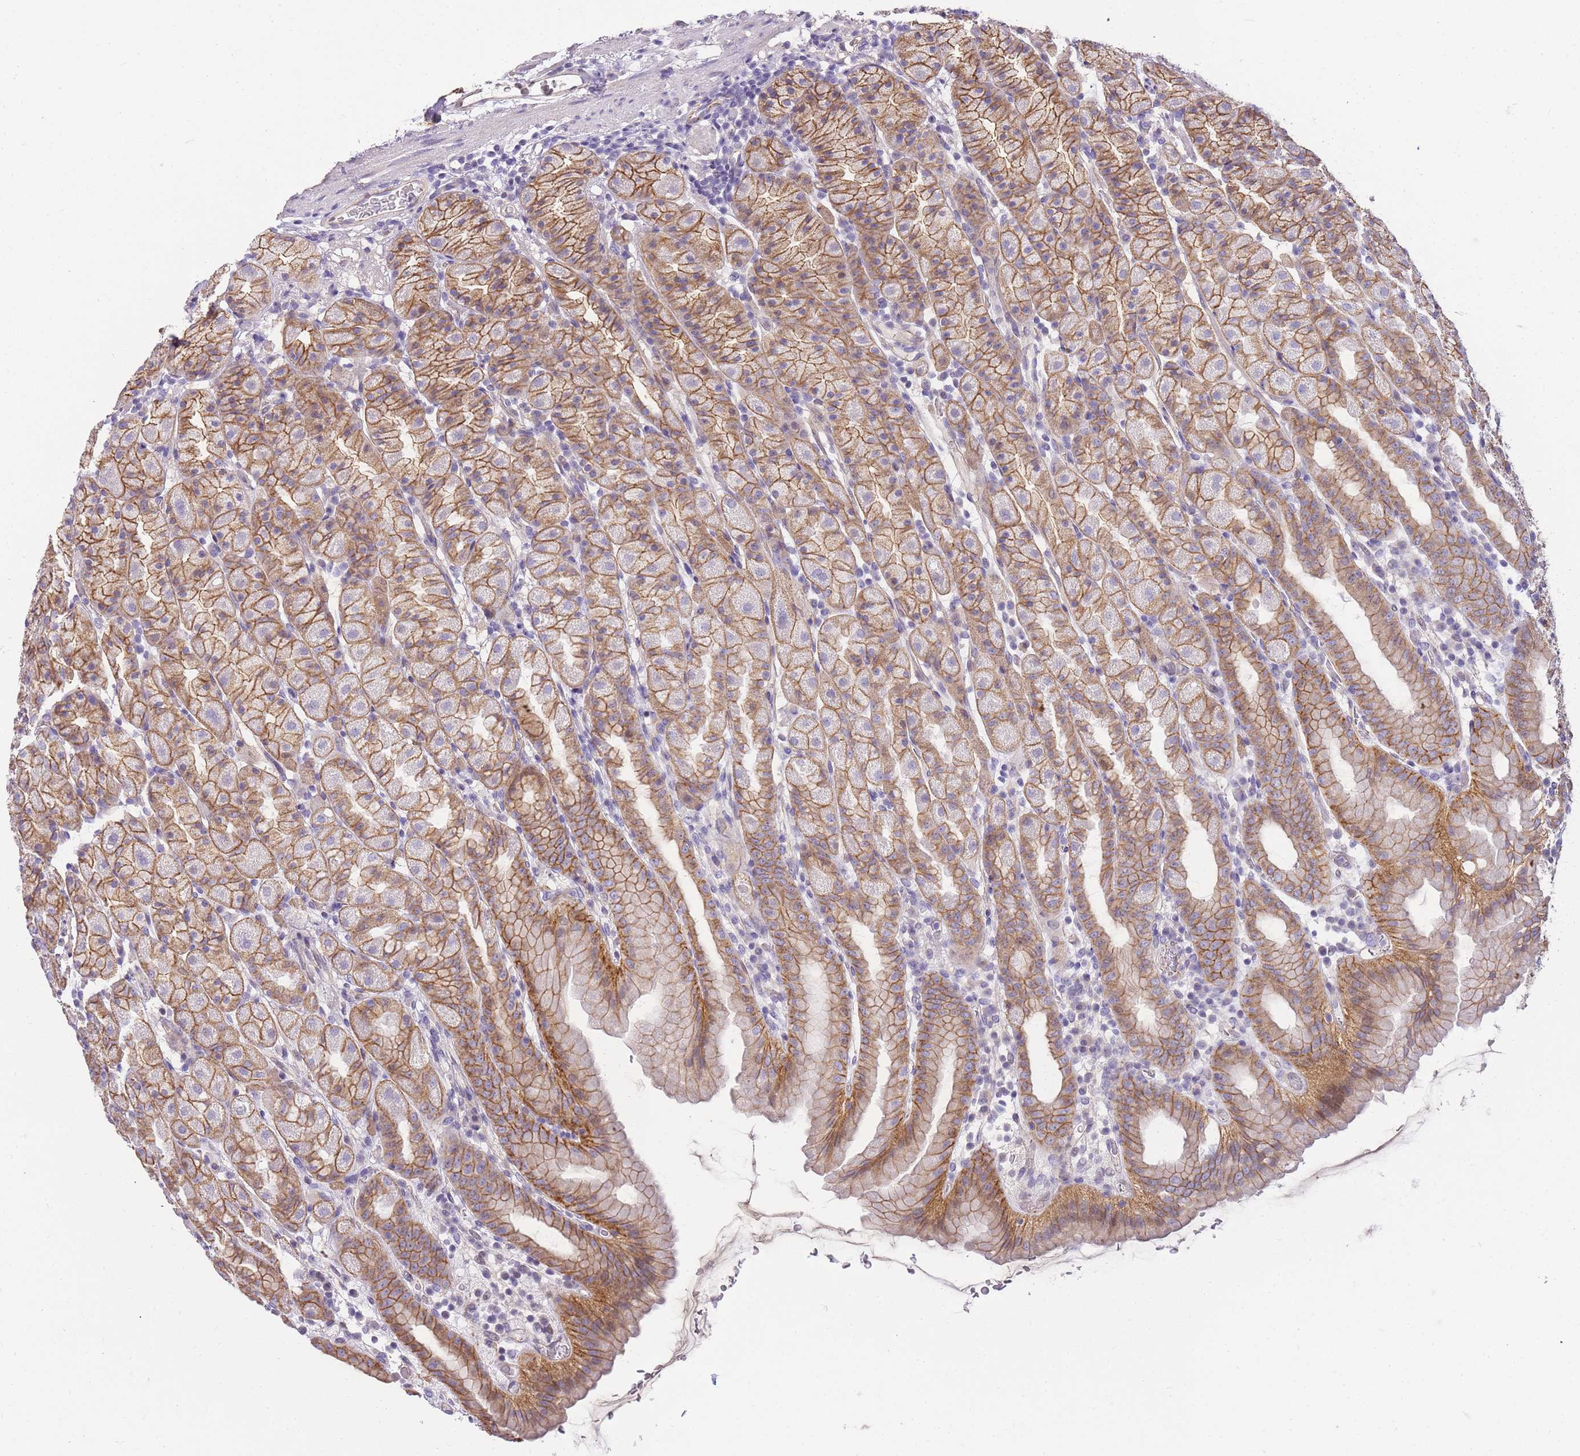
{"staining": {"intensity": "moderate", "quantity": ">75%", "location": "cytoplasmic/membranous"}, "tissue": "stomach", "cell_type": "Glandular cells", "image_type": "normal", "snomed": [{"axis": "morphology", "description": "Normal tissue, NOS"}, {"axis": "topography", "description": "Stomach, upper"}], "caption": "Immunohistochemistry of unremarkable stomach reveals medium levels of moderate cytoplasmic/membranous positivity in about >75% of glandular cells.", "gene": "CLBA1", "patient": {"sex": "male", "age": 68}}